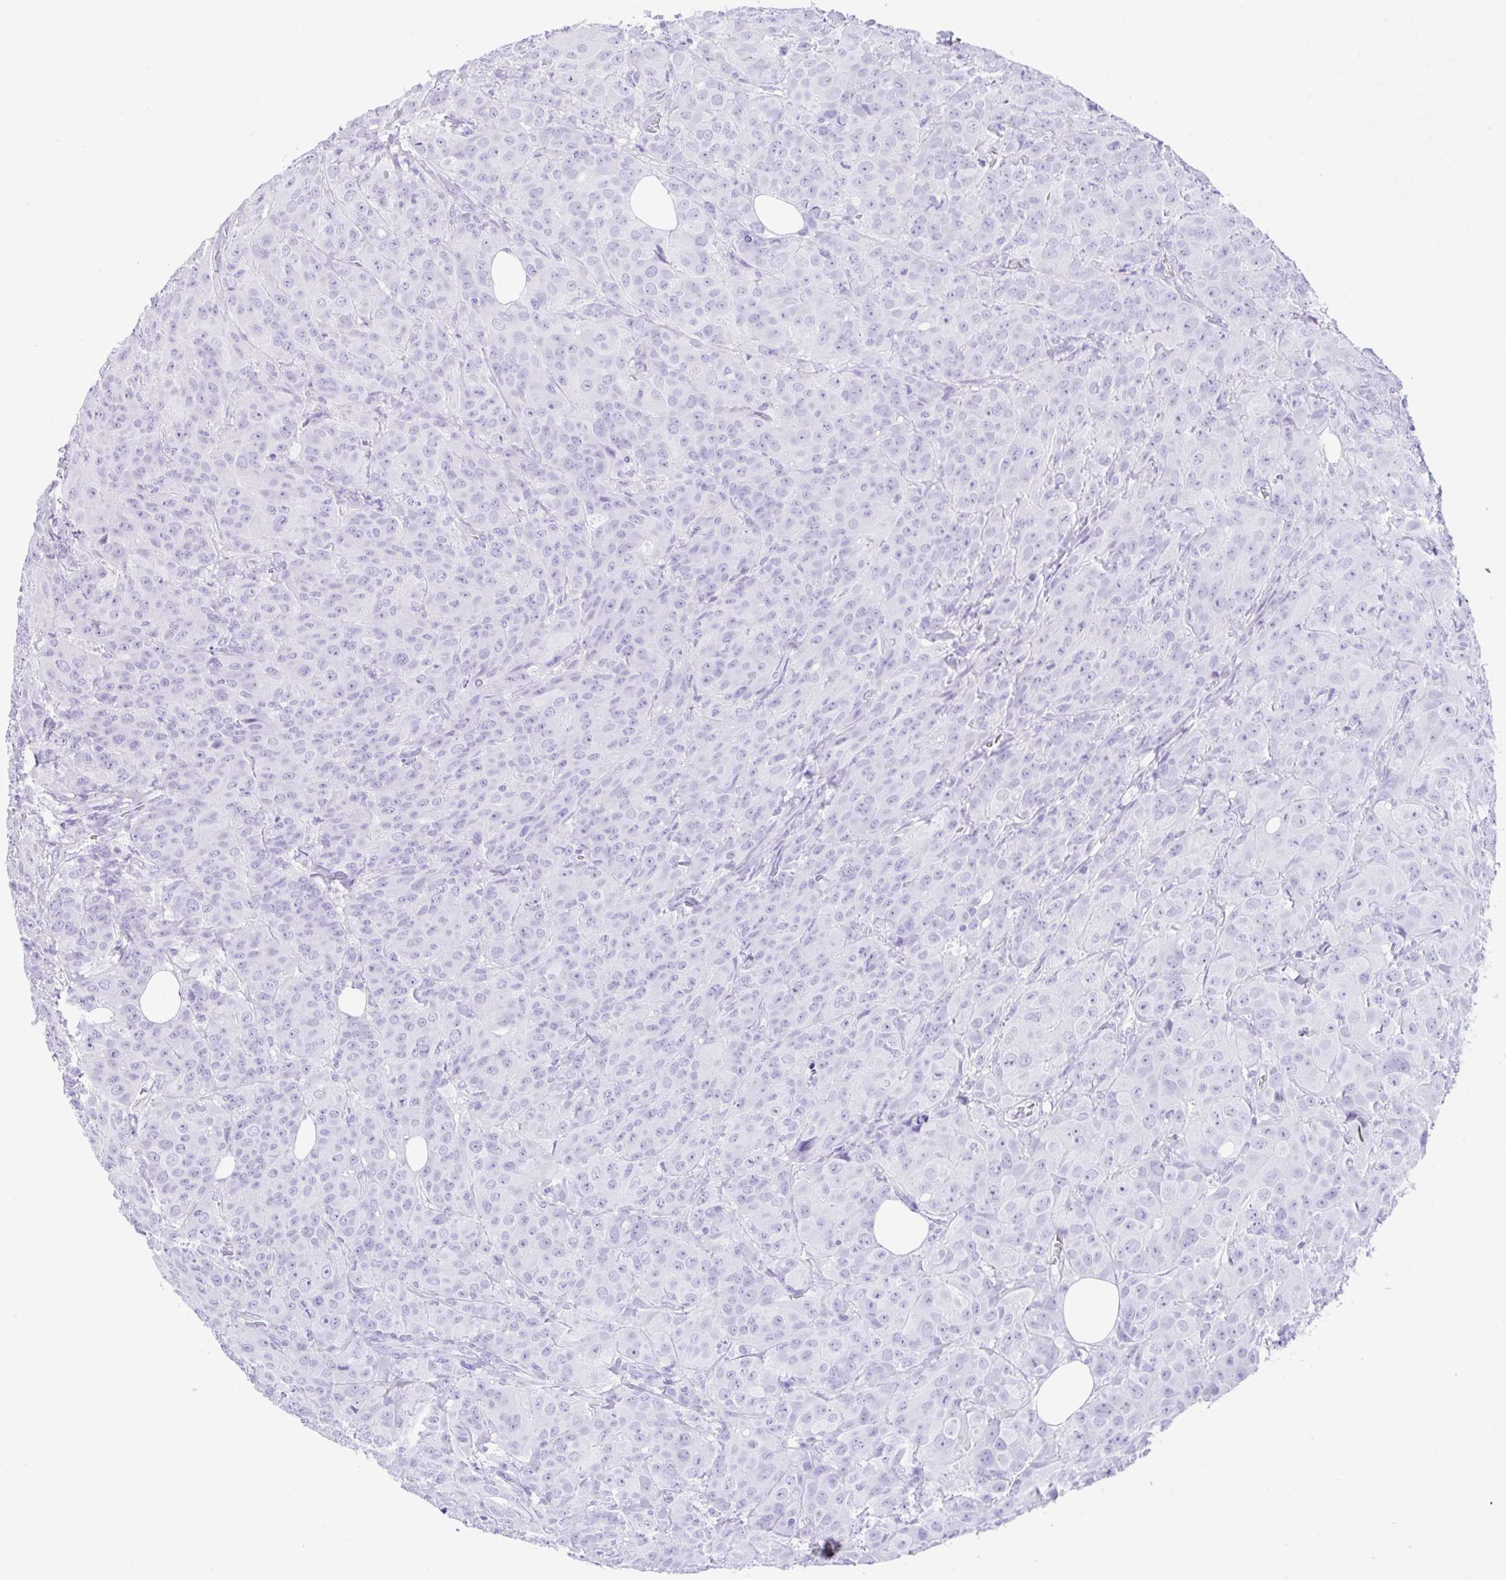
{"staining": {"intensity": "negative", "quantity": "none", "location": "none"}, "tissue": "breast cancer", "cell_type": "Tumor cells", "image_type": "cancer", "snomed": [{"axis": "morphology", "description": "Normal tissue, NOS"}, {"axis": "morphology", "description": "Duct carcinoma"}, {"axis": "topography", "description": "Breast"}], "caption": "The photomicrograph exhibits no significant expression in tumor cells of breast infiltrating ductal carcinoma. (DAB (3,3'-diaminobenzidine) immunohistochemistry (IHC), high magnification).", "gene": "CPA1", "patient": {"sex": "female", "age": 43}}